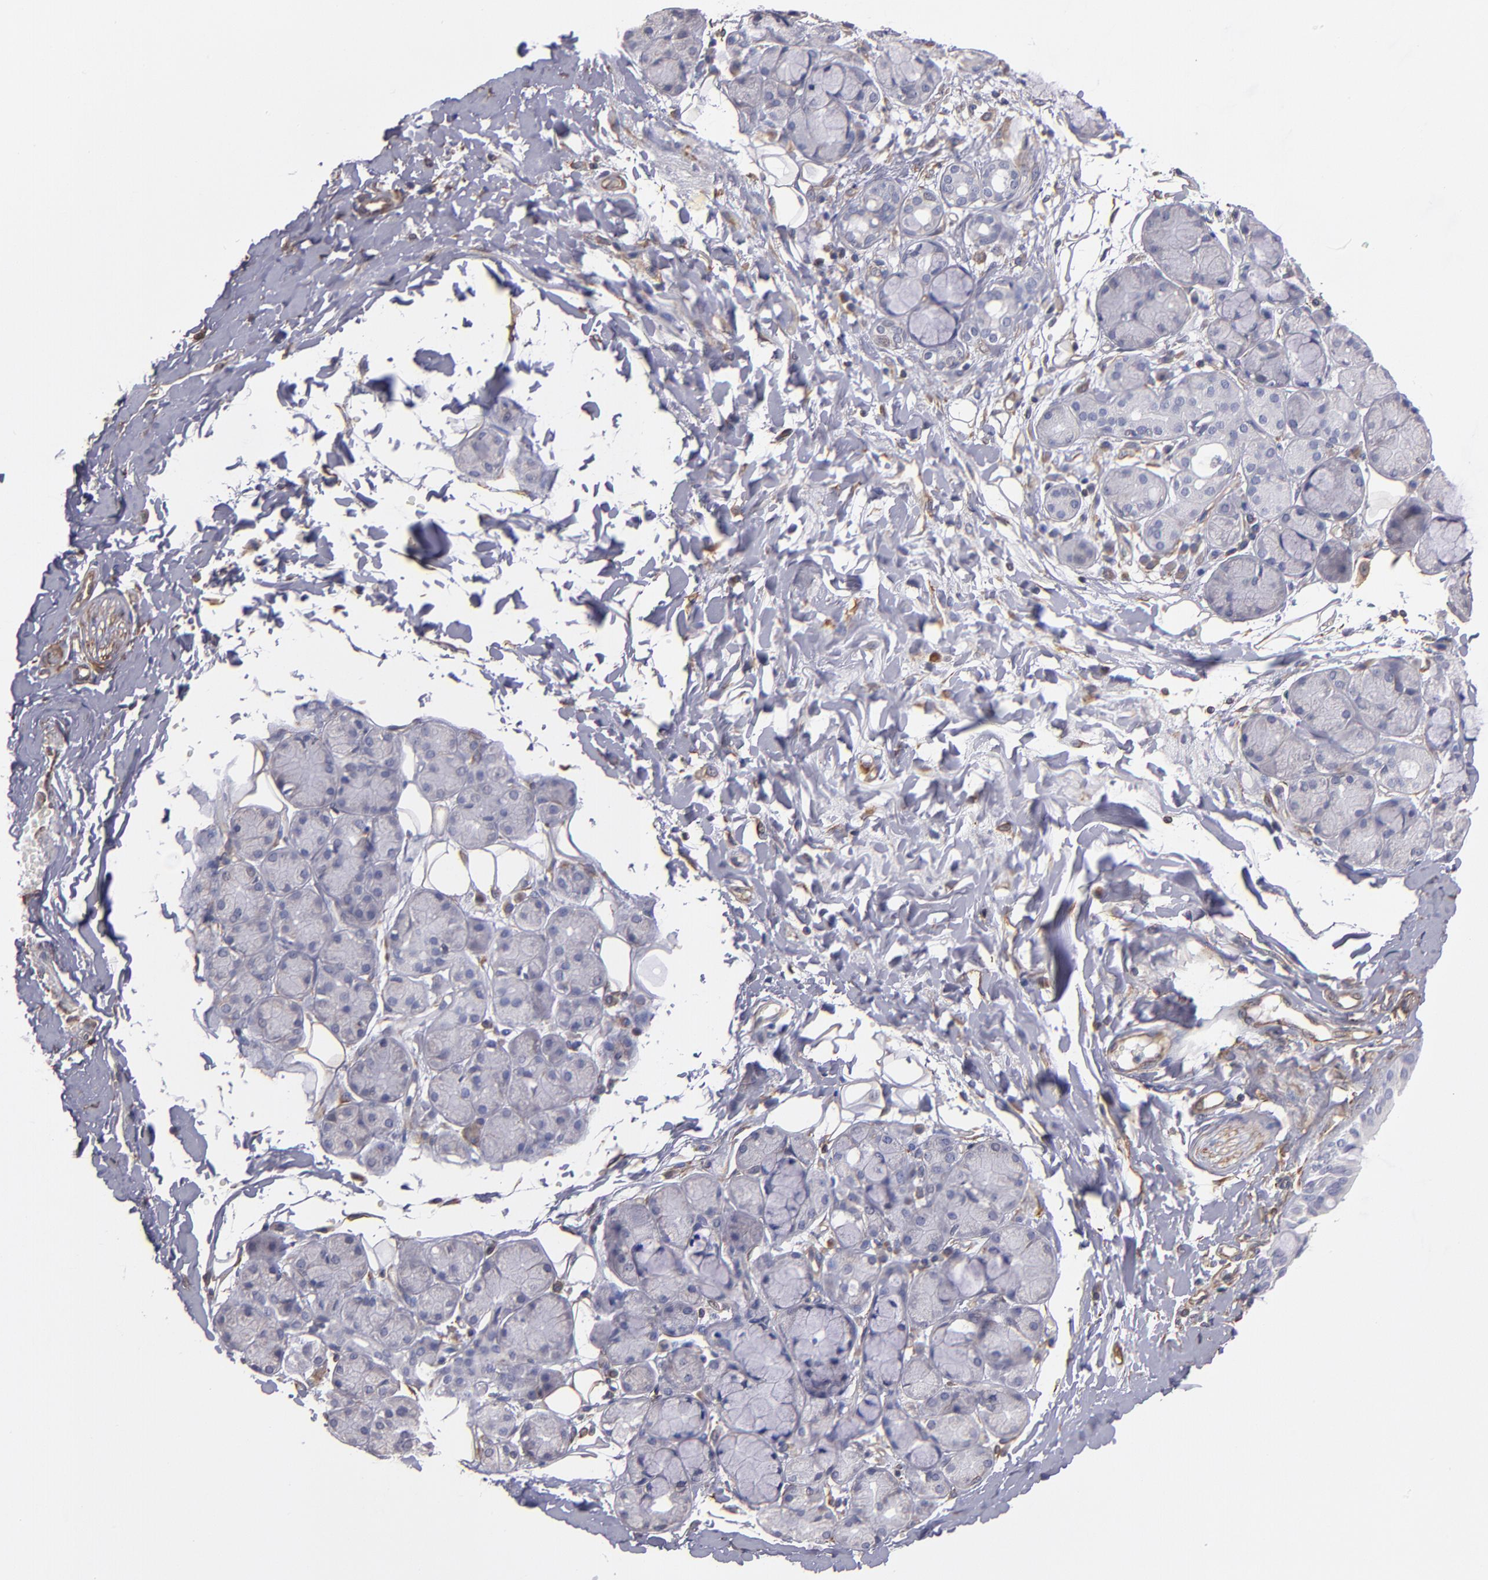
{"staining": {"intensity": "negative", "quantity": "none", "location": "none"}, "tissue": "salivary gland", "cell_type": "Glandular cells", "image_type": "normal", "snomed": [{"axis": "morphology", "description": "Normal tissue, NOS"}, {"axis": "topography", "description": "Skeletal muscle"}, {"axis": "topography", "description": "Oral tissue"}, {"axis": "topography", "description": "Salivary gland"}, {"axis": "topography", "description": "Peripheral nerve tissue"}], "caption": "Immunohistochemical staining of normal human salivary gland displays no significant staining in glandular cells. (DAB immunohistochemistry (IHC) visualized using brightfield microscopy, high magnification).", "gene": "ABCC1", "patient": {"sex": "male", "age": 54}}